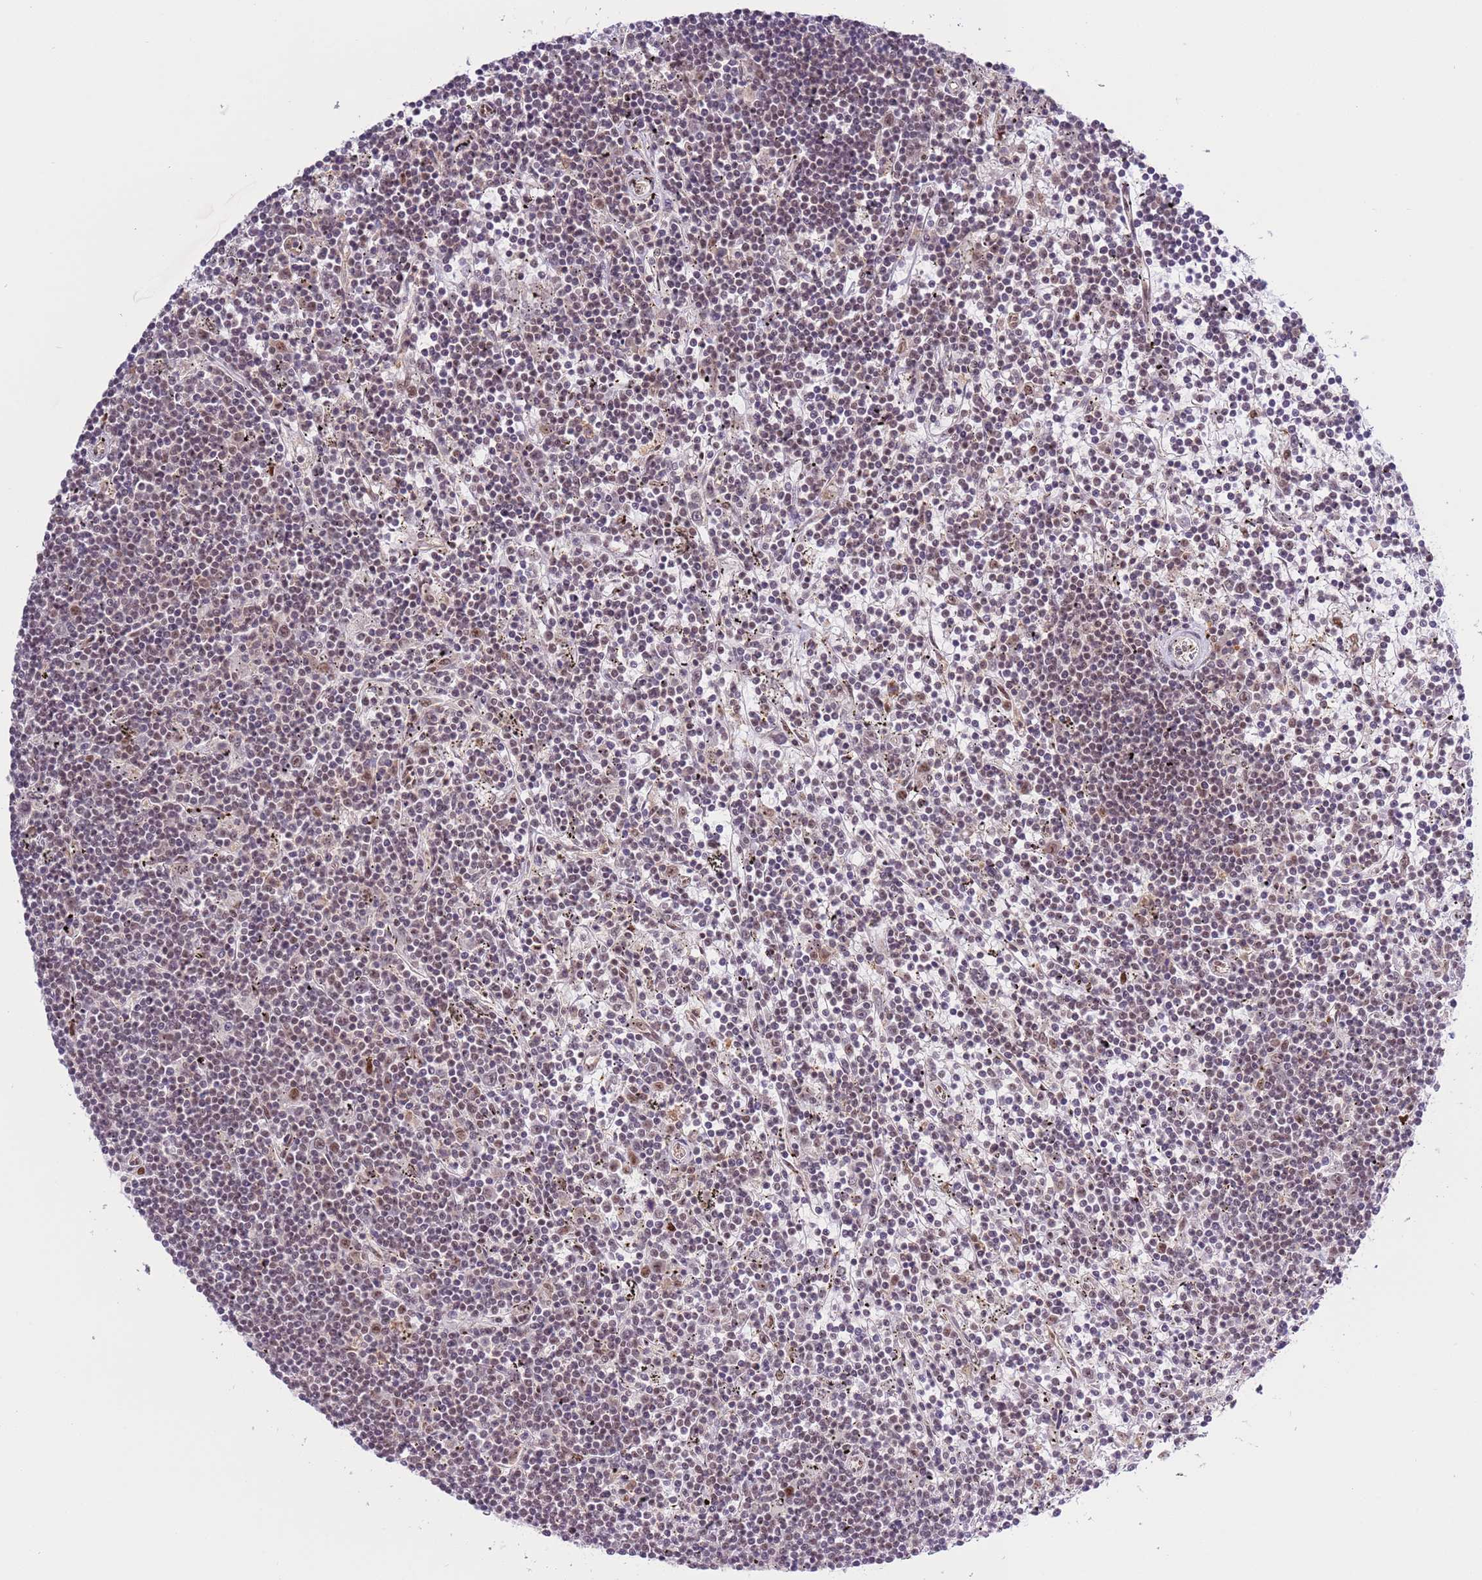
{"staining": {"intensity": "weak", "quantity": "25%-75%", "location": "nuclear"}, "tissue": "lymphoma", "cell_type": "Tumor cells", "image_type": "cancer", "snomed": [{"axis": "morphology", "description": "Malignant lymphoma, non-Hodgkin's type, Low grade"}, {"axis": "topography", "description": "Spleen"}], "caption": "Low-grade malignant lymphoma, non-Hodgkin's type was stained to show a protein in brown. There is low levels of weak nuclear positivity in about 25%-75% of tumor cells. The protein is stained brown, and the nuclei are stained in blue (DAB (3,3'-diaminobenzidine) IHC with brightfield microscopy, high magnification).", "gene": "PRPF6", "patient": {"sex": "male", "age": 76}}